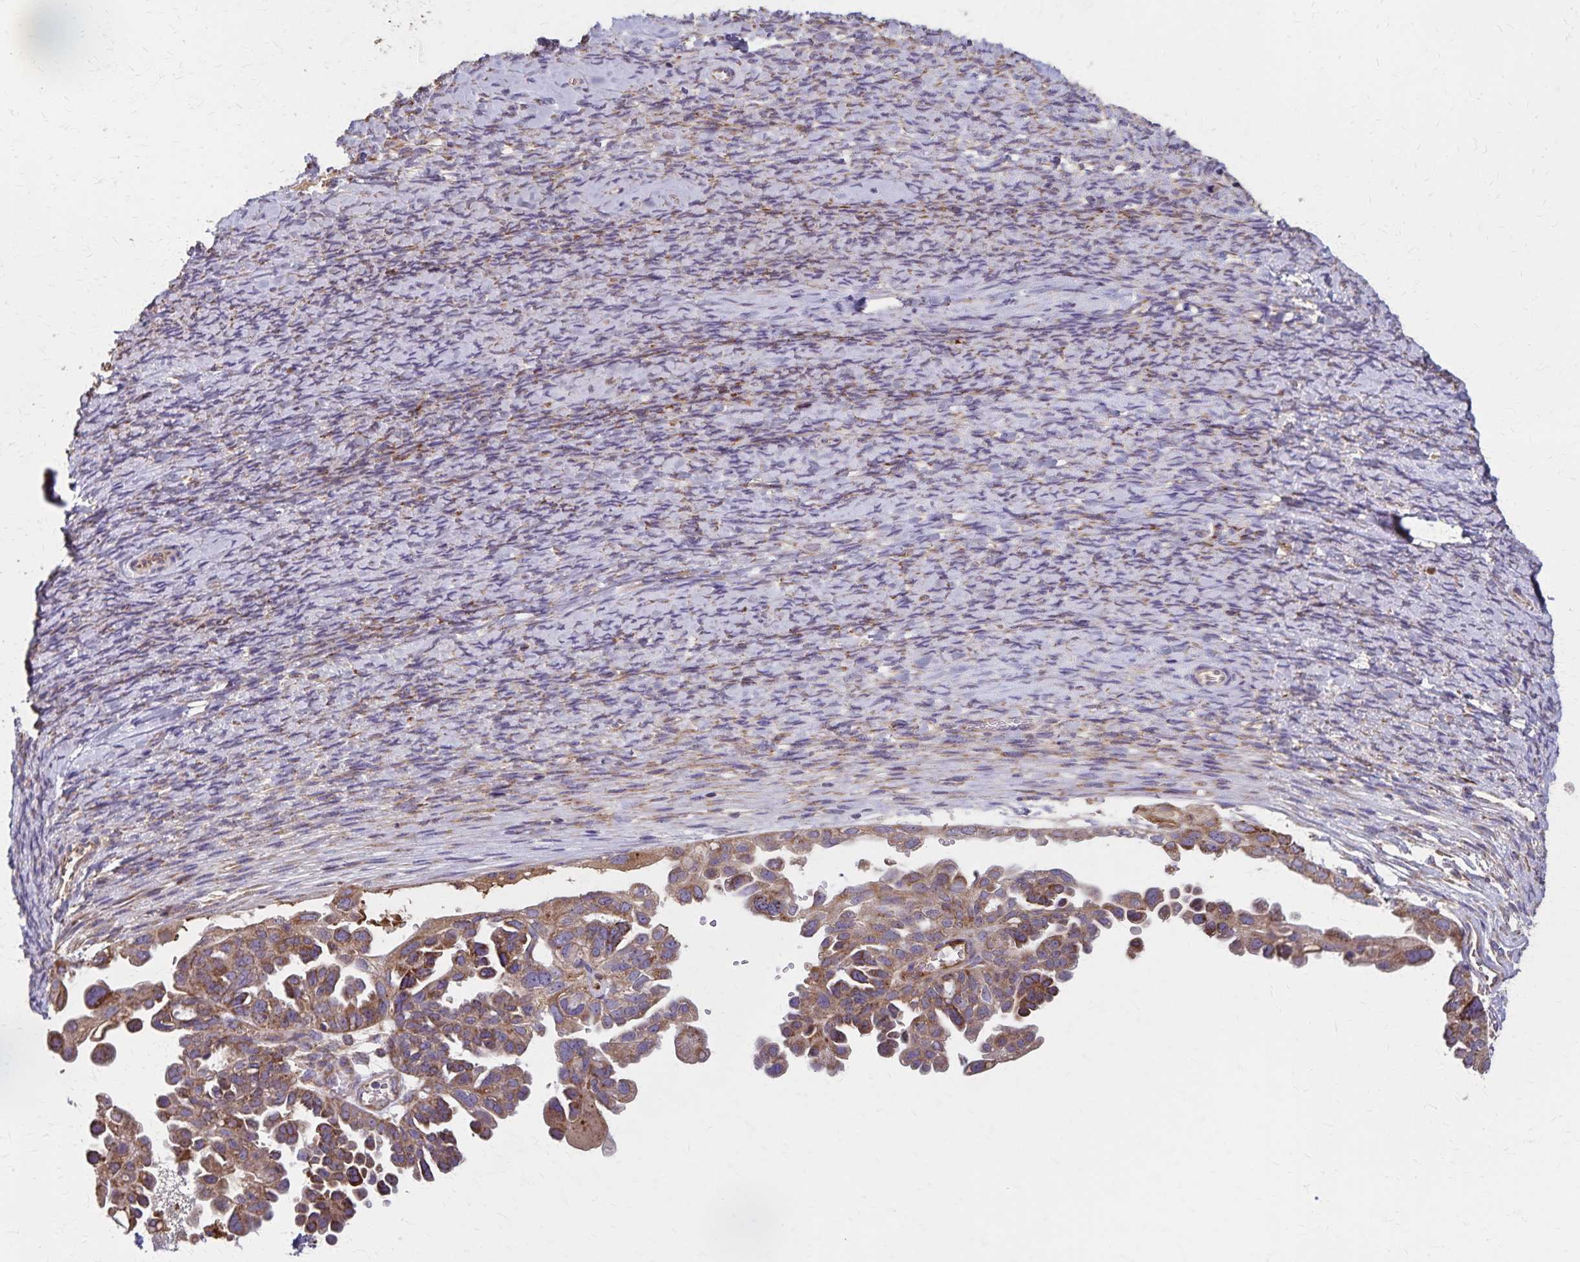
{"staining": {"intensity": "moderate", "quantity": ">75%", "location": "cytoplasmic/membranous"}, "tissue": "ovarian cancer", "cell_type": "Tumor cells", "image_type": "cancer", "snomed": [{"axis": "morphology", "description": "Cystadenocarcinoma, serous, NOS"}, {"axis": "topography", "description": "Ovary"}], "caption": "A histopathology image of ovarian serous cystadenocarcinoma stained for a protein shows moderate cytoplasmic/membranous brown staining in tumor cells.", "gene": "RNF10", "patient": {"sex": "female", "age": 53}}